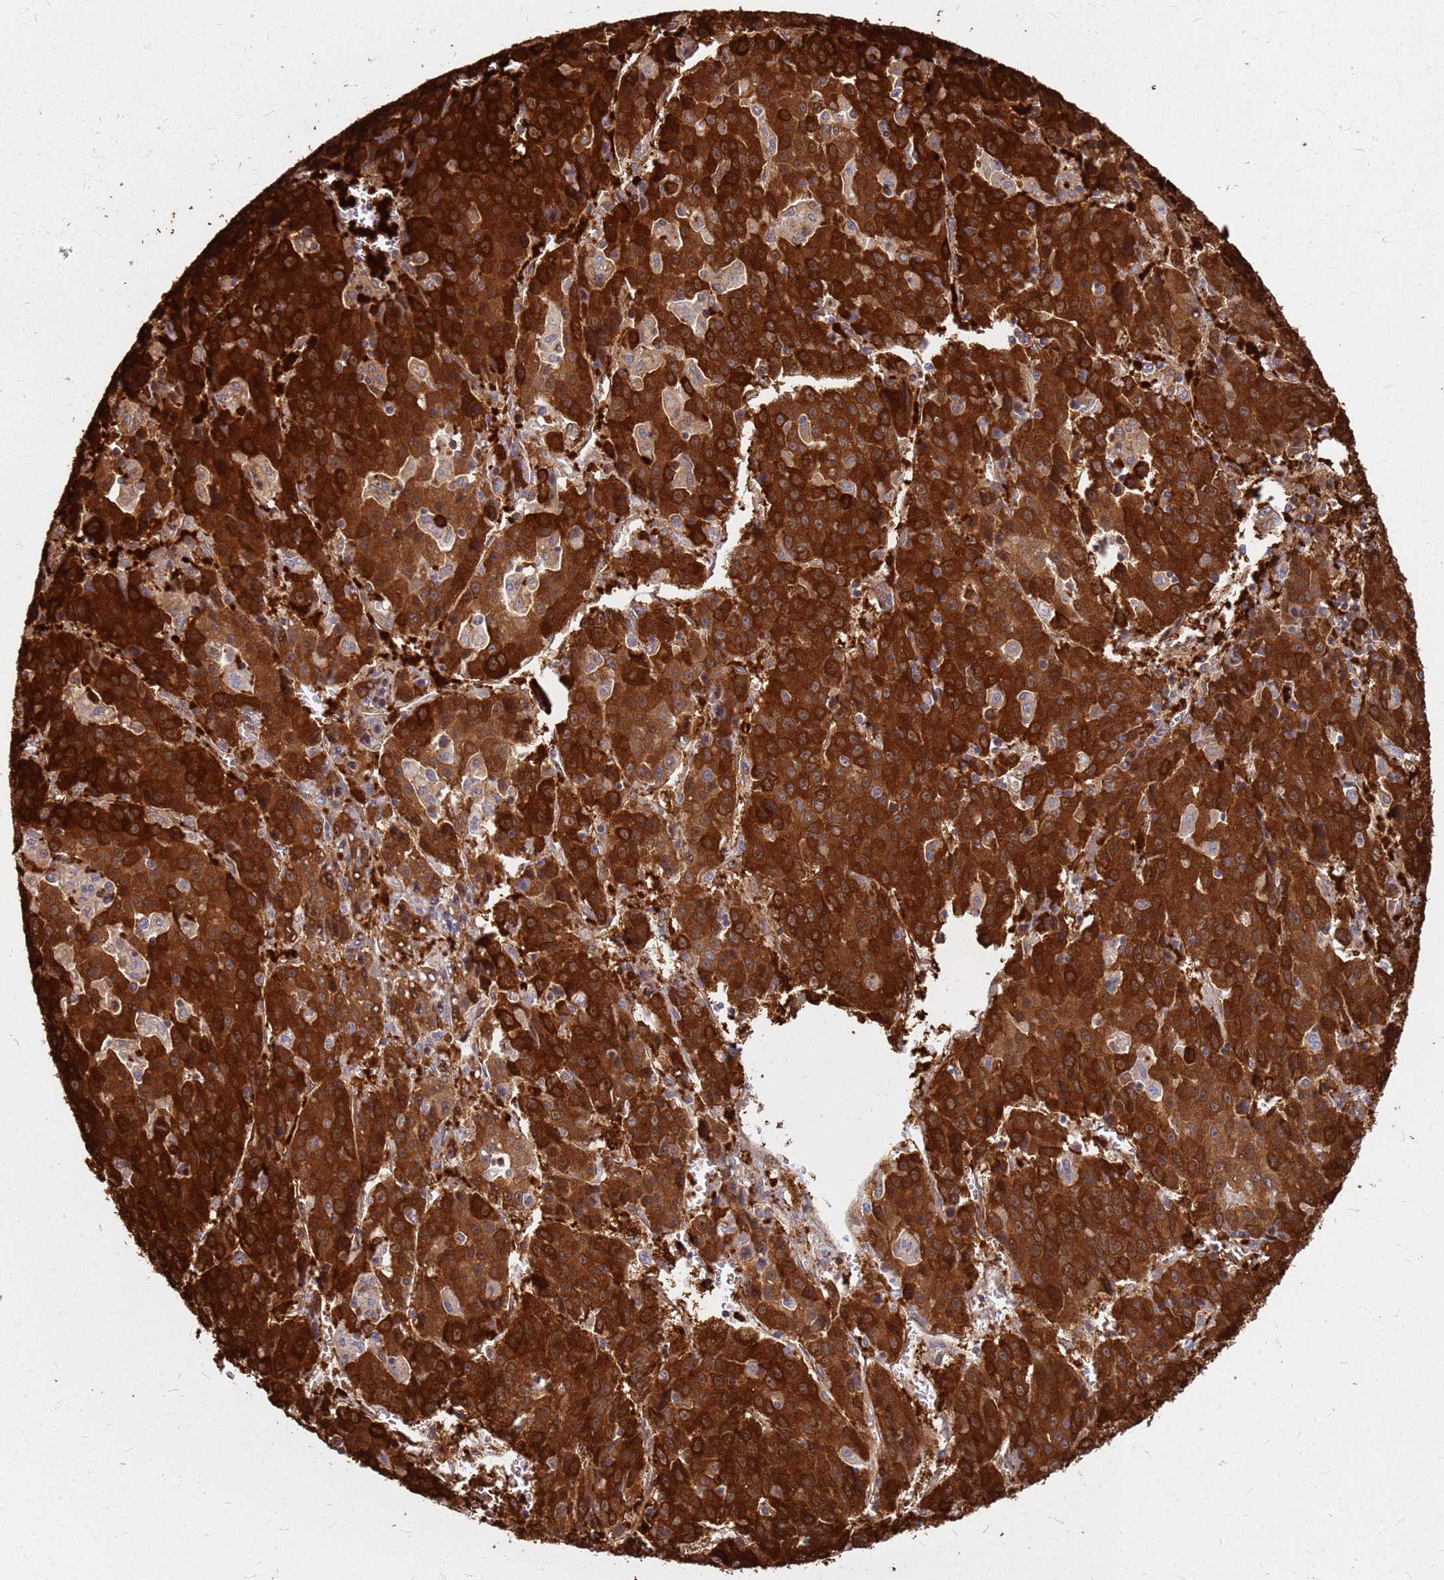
{"staining": {"intensity": "strong", "quantity": ">75%", "location": "cytoplasmic/membranous"}, "tissue": "liver cancer", "cell_type": "Tumor cells", "image_type": "cancer", "snomed": [{"axis": "morphology", "description": "Carcinoma, Hepatocellular, NOS"}, {"axis": "topography", "description": "Liver"}], "caption": "This image demonstrates immunohistochemistry (IHC) staining of liver cancer (hepatocellular carcinoma), with high strong cytoplasmic/membranous positivity in about >75% of tumor cells.", "gene": "HDX", "patient": {"sex": "female", "age": 53}}